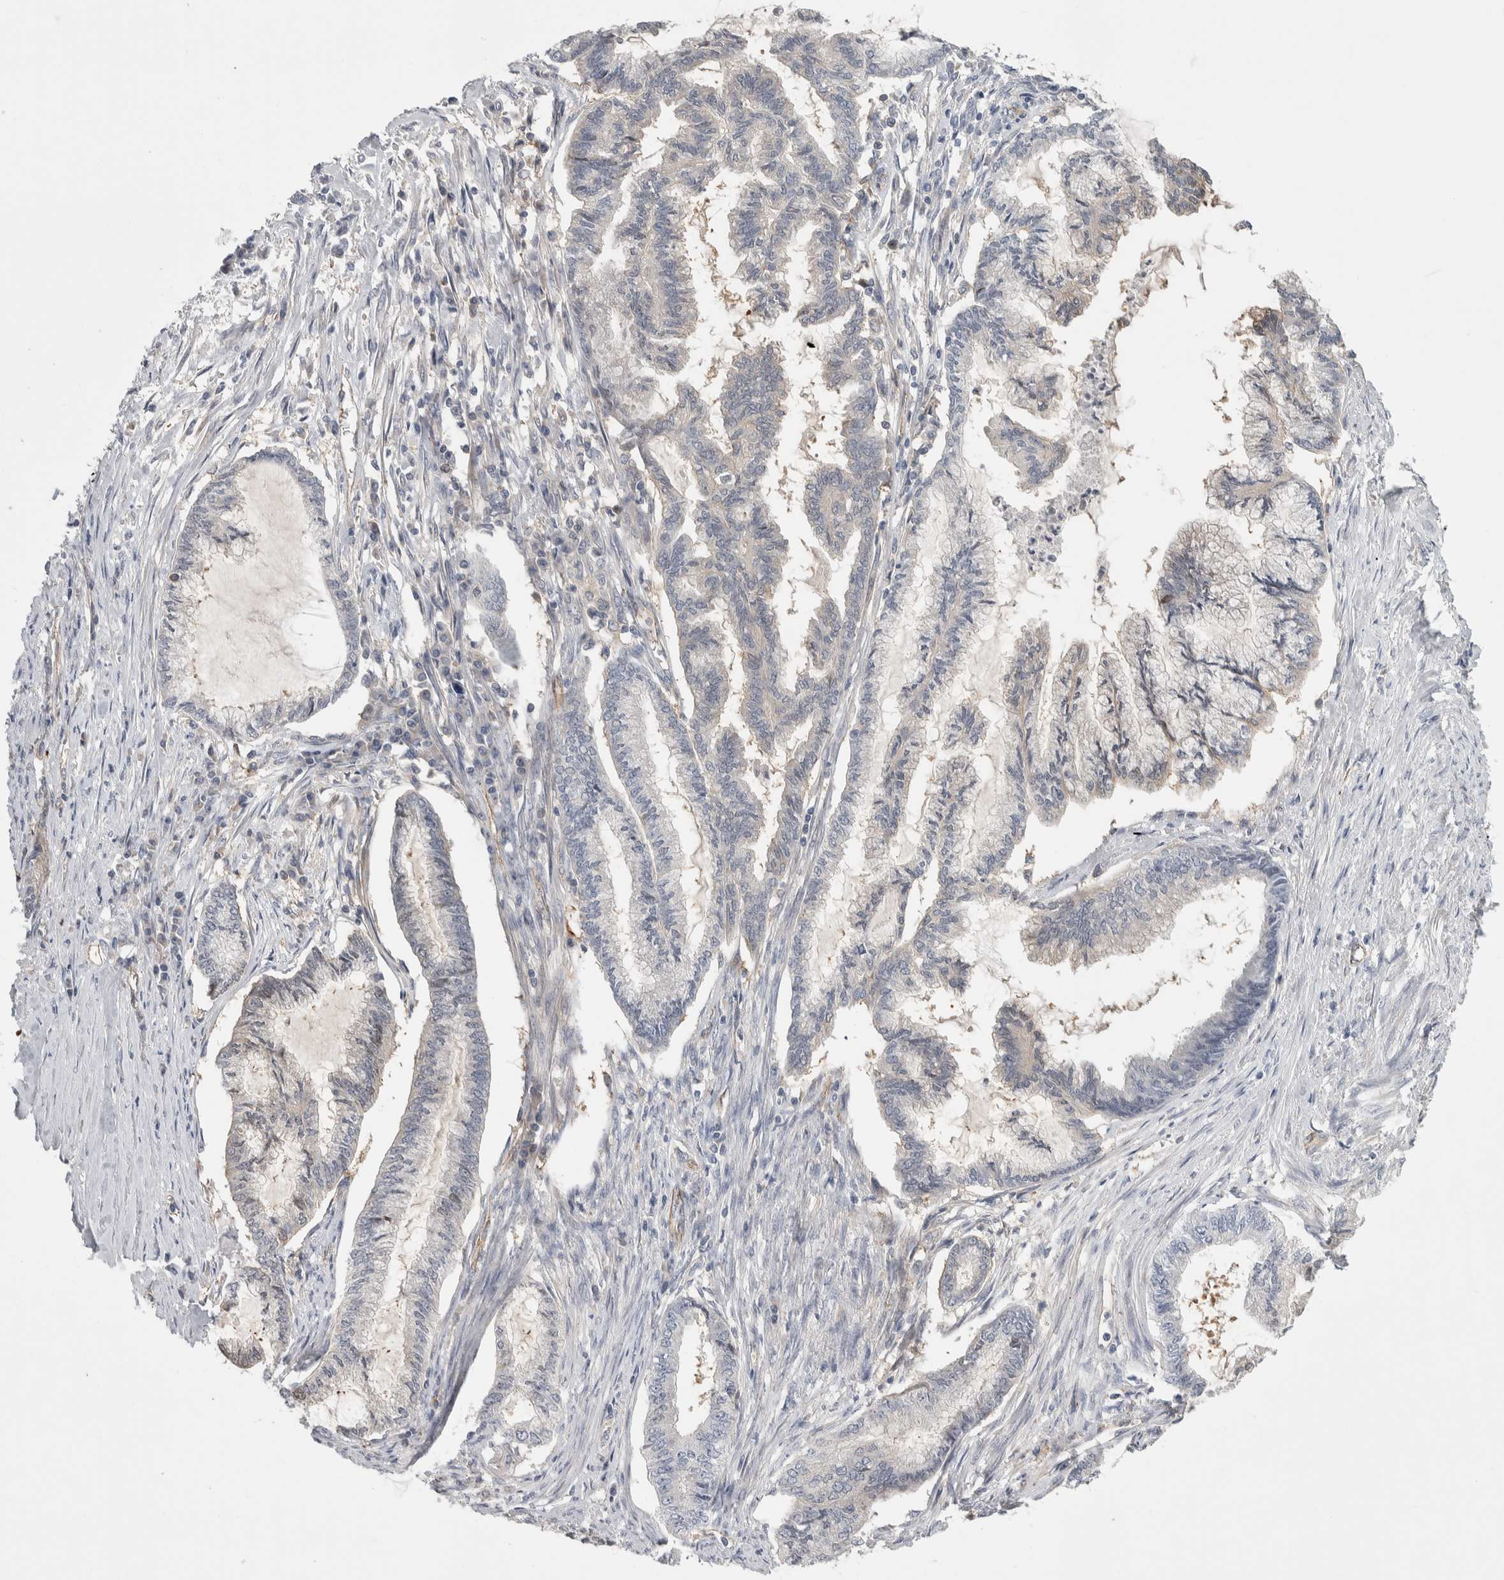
{"staining": {"intensity": "negative", "quantity": "none", "location": "none"}, "tissue": "endometrial cancer", "cell_type": "Tumor cells", "image_type": "cancer", "snomed": [{"axis": "morphology", "description": "Adenocarcinoma, NOS"}, {"axis": "topography", "description": "Endometrium"}], "caption": "Image shows no protein expression in tumor cells of endometrial adenocarcinoma tissue.", "gene": "ZNF862", "patient": {"sex": "female", "age": 86}}